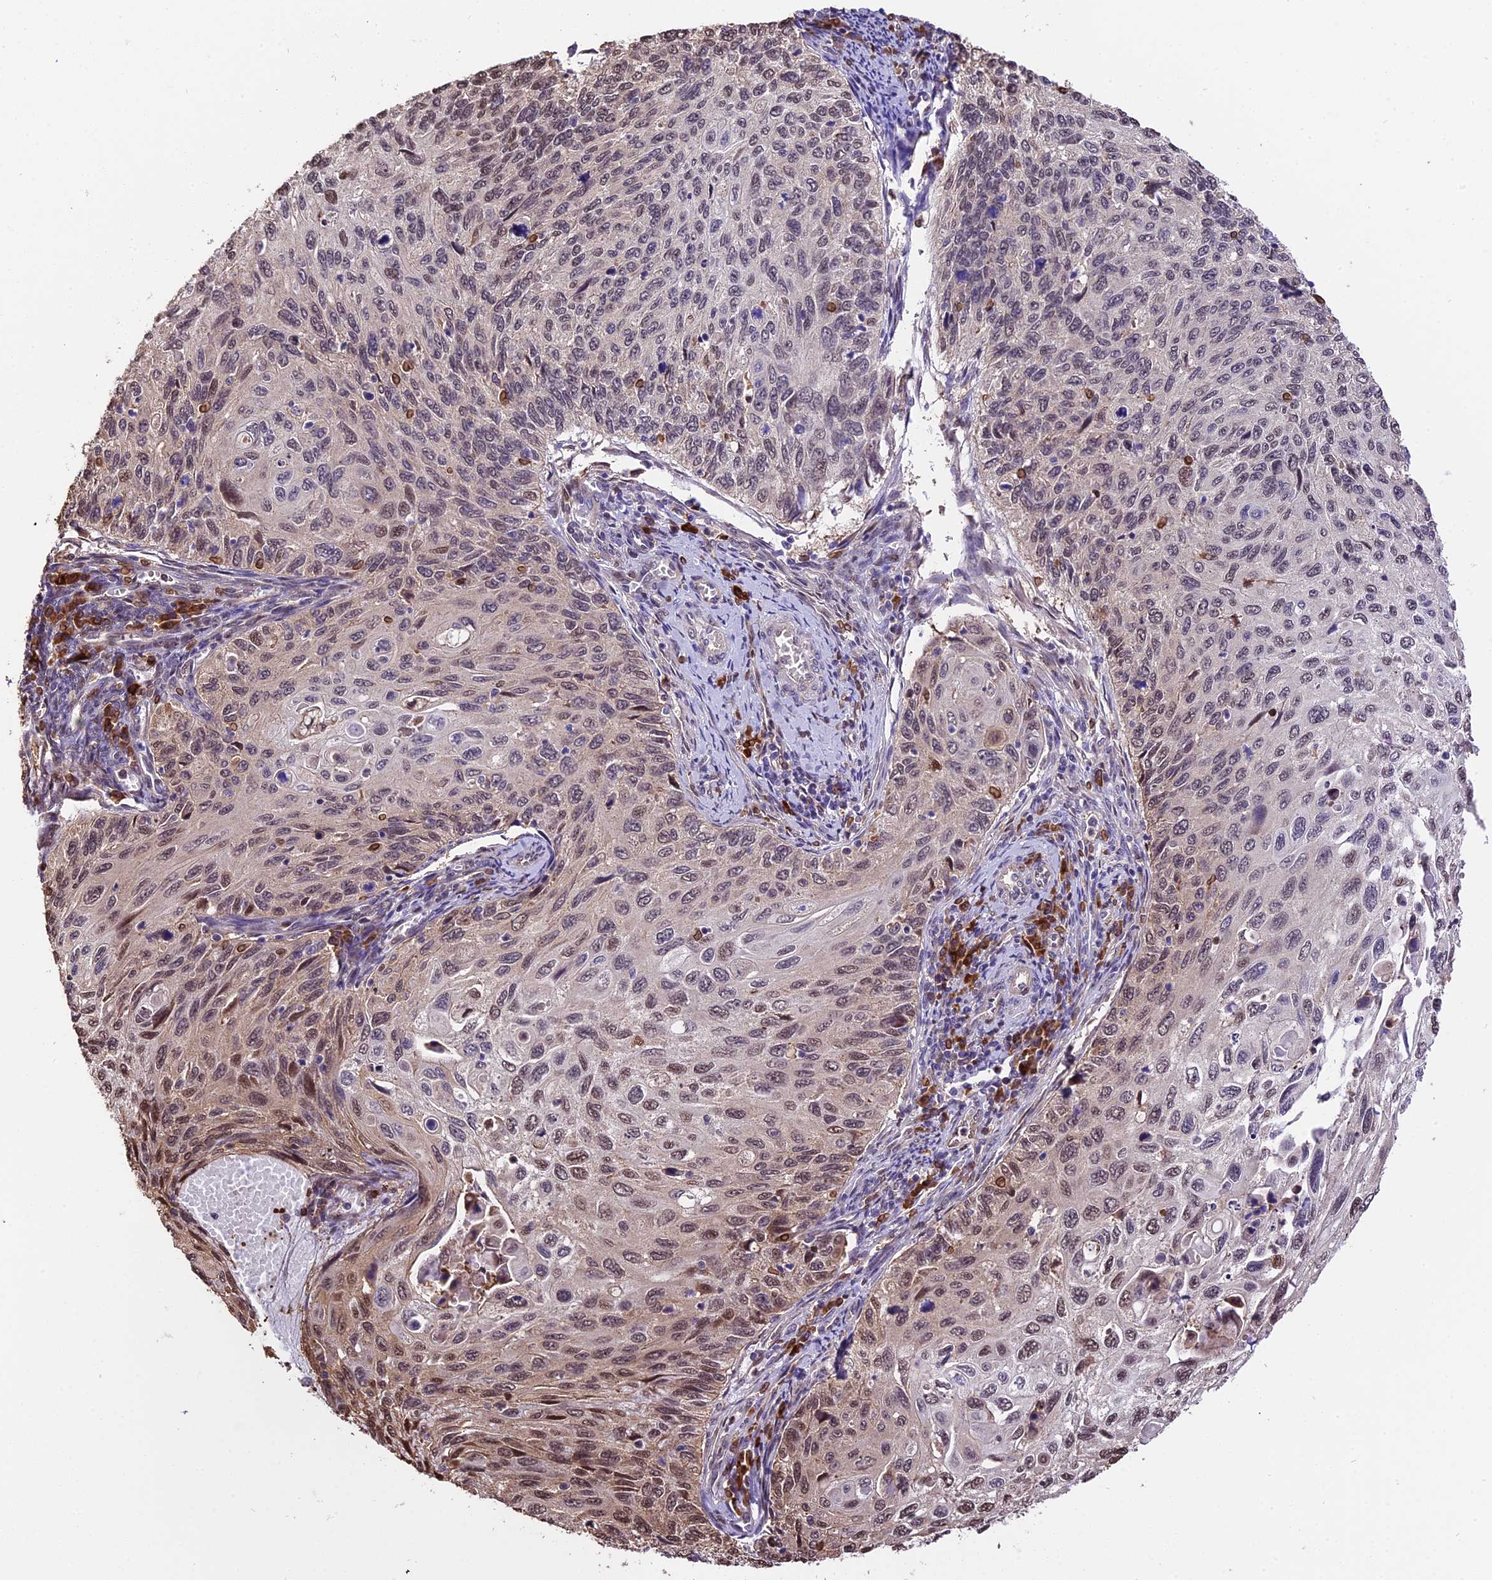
{"staining": {"intensity": "moderate", "quantity": "<25%", "location": "nuclear"}, "tissue": "cervical cancer", "cell_type": "Tumor cells", "image_type": "cancer", "snomed": [{"axis": "morphology", "description": "Squamous cell carcinoma, NOS"}, {"axis": "topography", "description": "Cervix"}], "caption": "Human squamous cell carcinoma (cervical) stained with a protein marker reveals moderate staining in tumor cells.", "gene": "HERPUD1", "patient": {"sex": "female", "age": 70}}